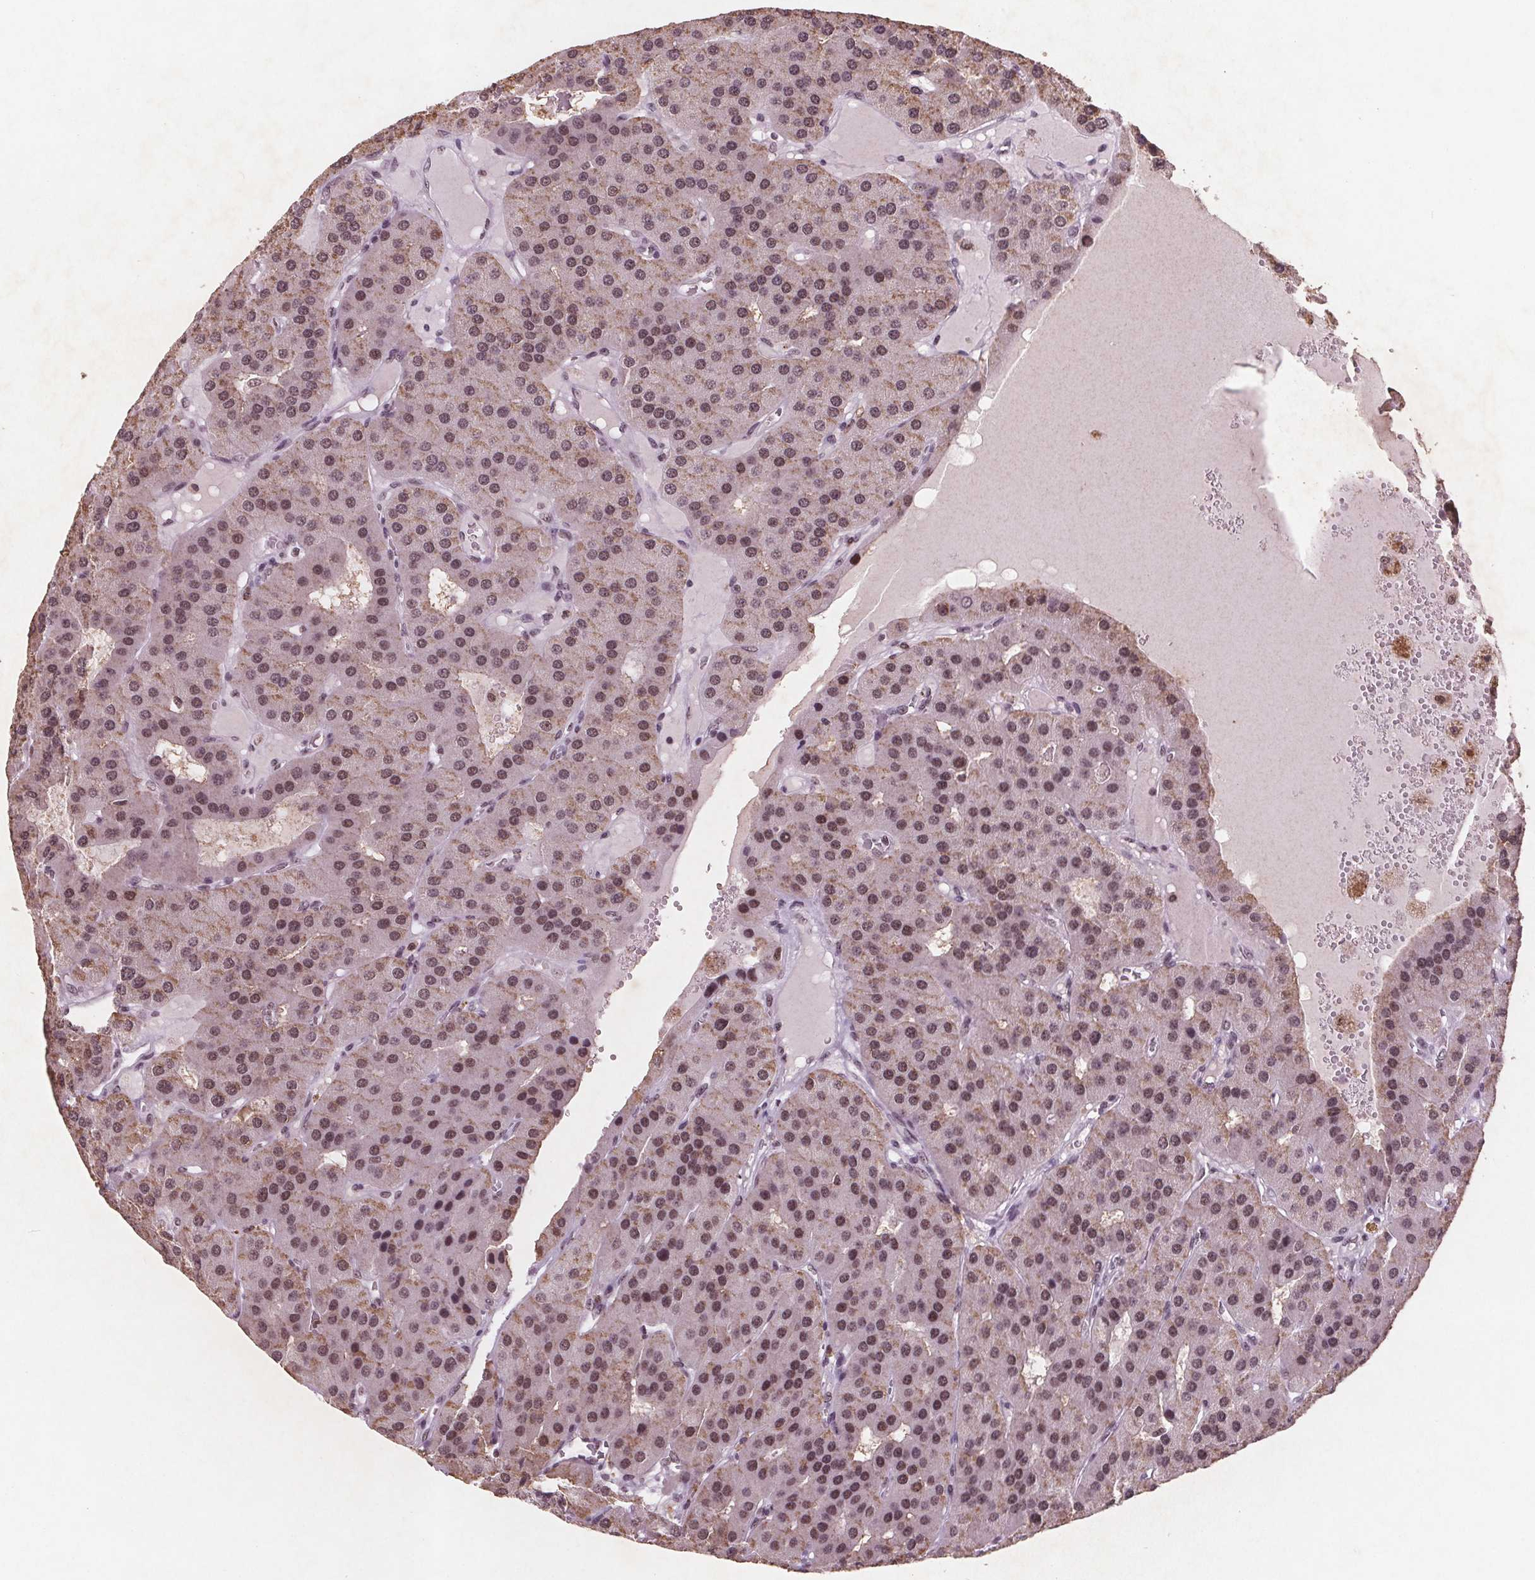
{"staining": {"intensity": "moderate", "quantity": "25%-75%", "location": "cytoplasmic/membranous,nuclear"}, "tissue": "parathyroid gland", "cell_type": "Glandular cells", "image_type": "normal", "snomed": [{"axis": "morphology", "description": "Normal tissue, NOS"}, {"axis": "morphology", "description": "Adenoma, NOS"}, {"axis": "topography", "description": "Parathyroid gland"}], "caption": "IHC staining of benign parathyroid gland, which demonstrates medium levels of moderate cytoplasmic/membranous,nuclear positivity in approximately 25%-75% of glandular cells indicating moderate cytoplasmic/membranous,nuclear protein expression. The staining was performed using DAB (brown) for protein detection and nuclei were counterstained in hematoxylin (blue).", "gene": "RPS6KA2", "patient": {"sex": "female", "age": 86}}